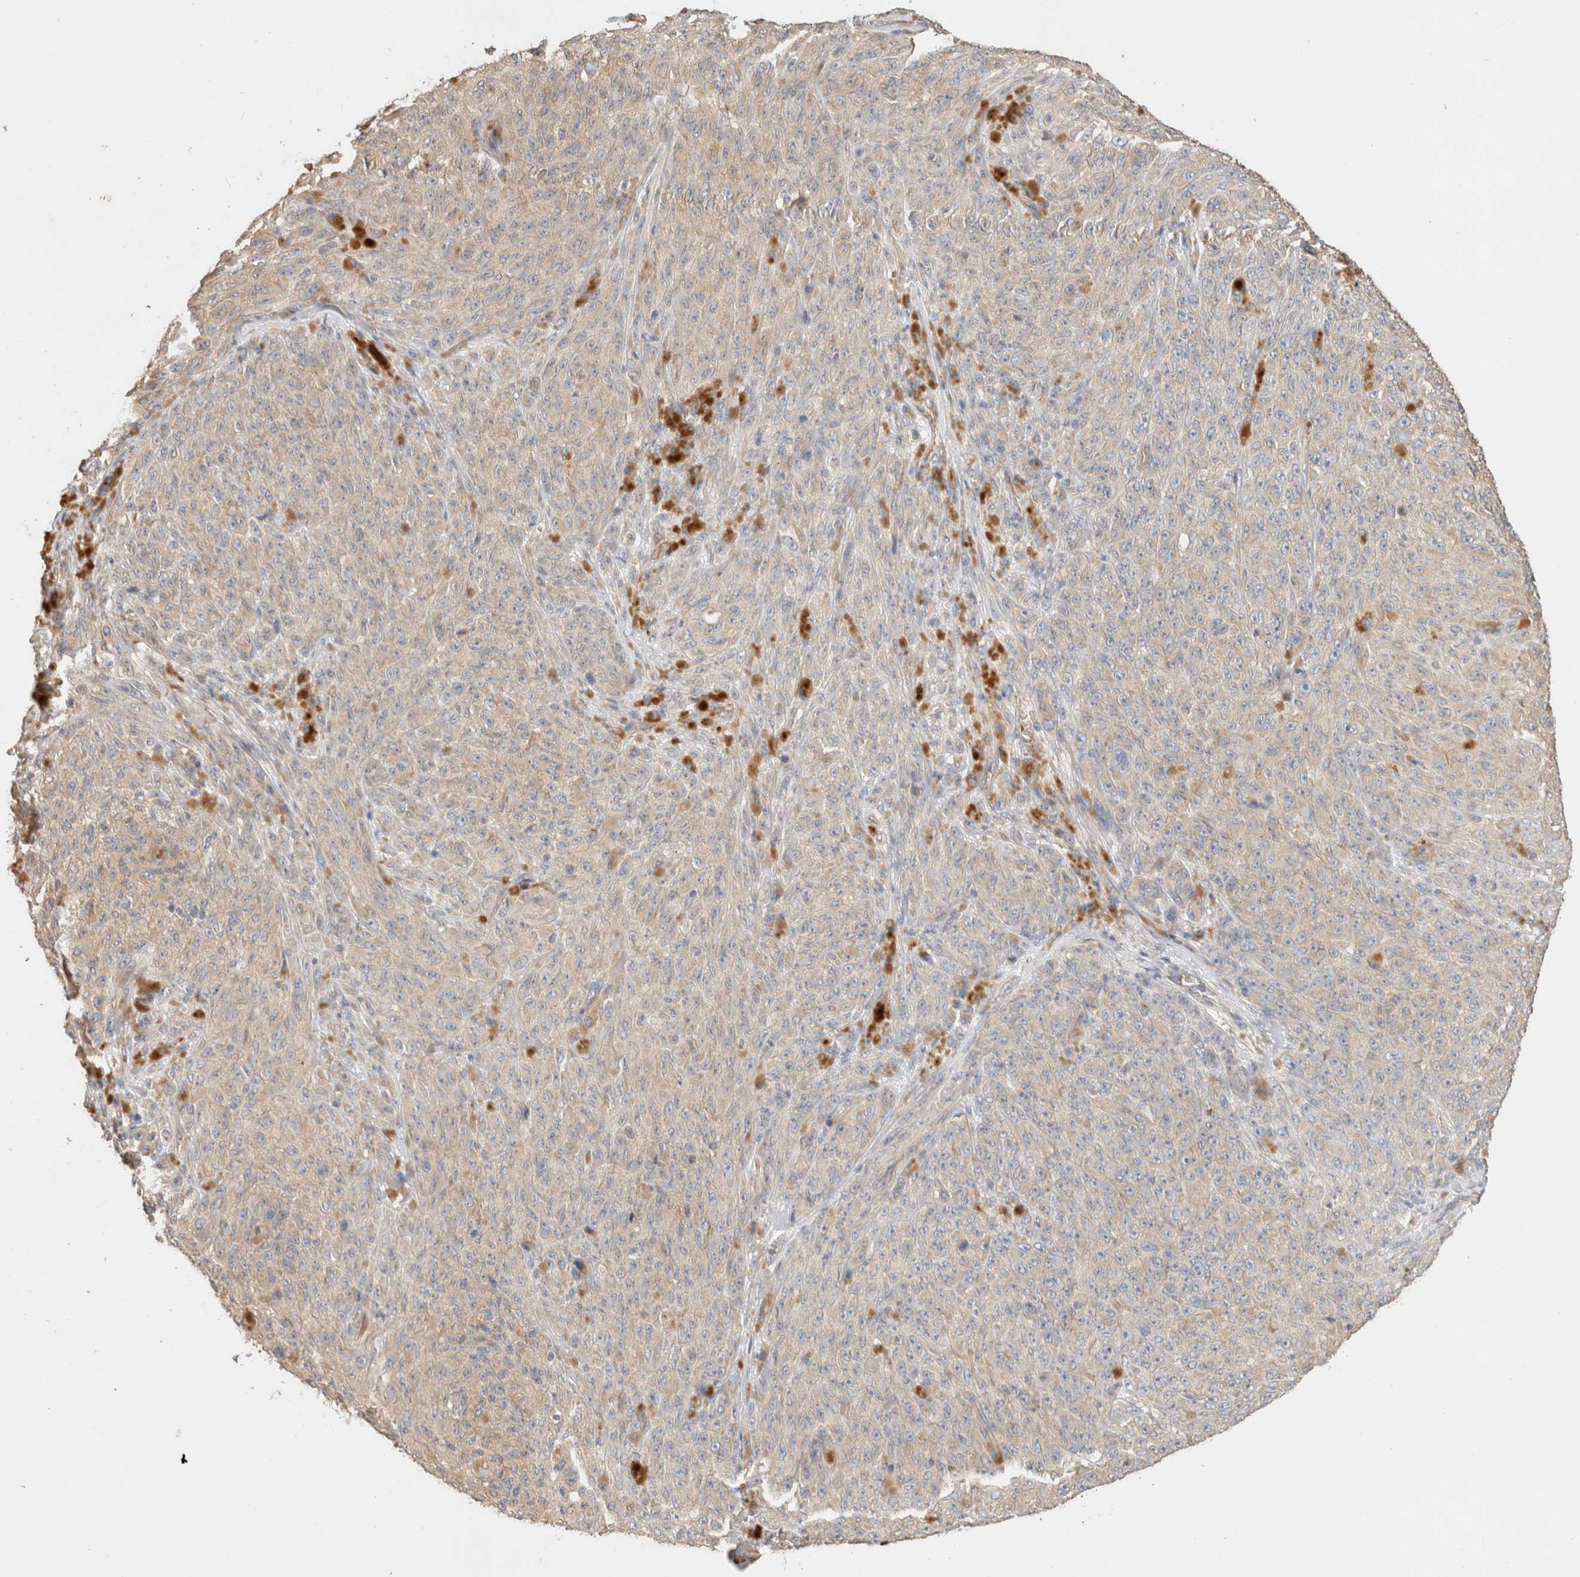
{"staining": {"intensity": "negative", "quantity": "none", "location": "none"}, "tissue": "melanoma", "cell_type": "Tumor cells", "image_type": "cancer", "snomed": [{"axis": "morphology", "description": "Malignant melanoma, NOS"}, {"axis": "topography", "description": "Skin"}], "caption": "There is no significant staining in tumor cells of malignant melanoma.", "gene": "PROS1", "patient": {"sex": "female", "age": 82}}